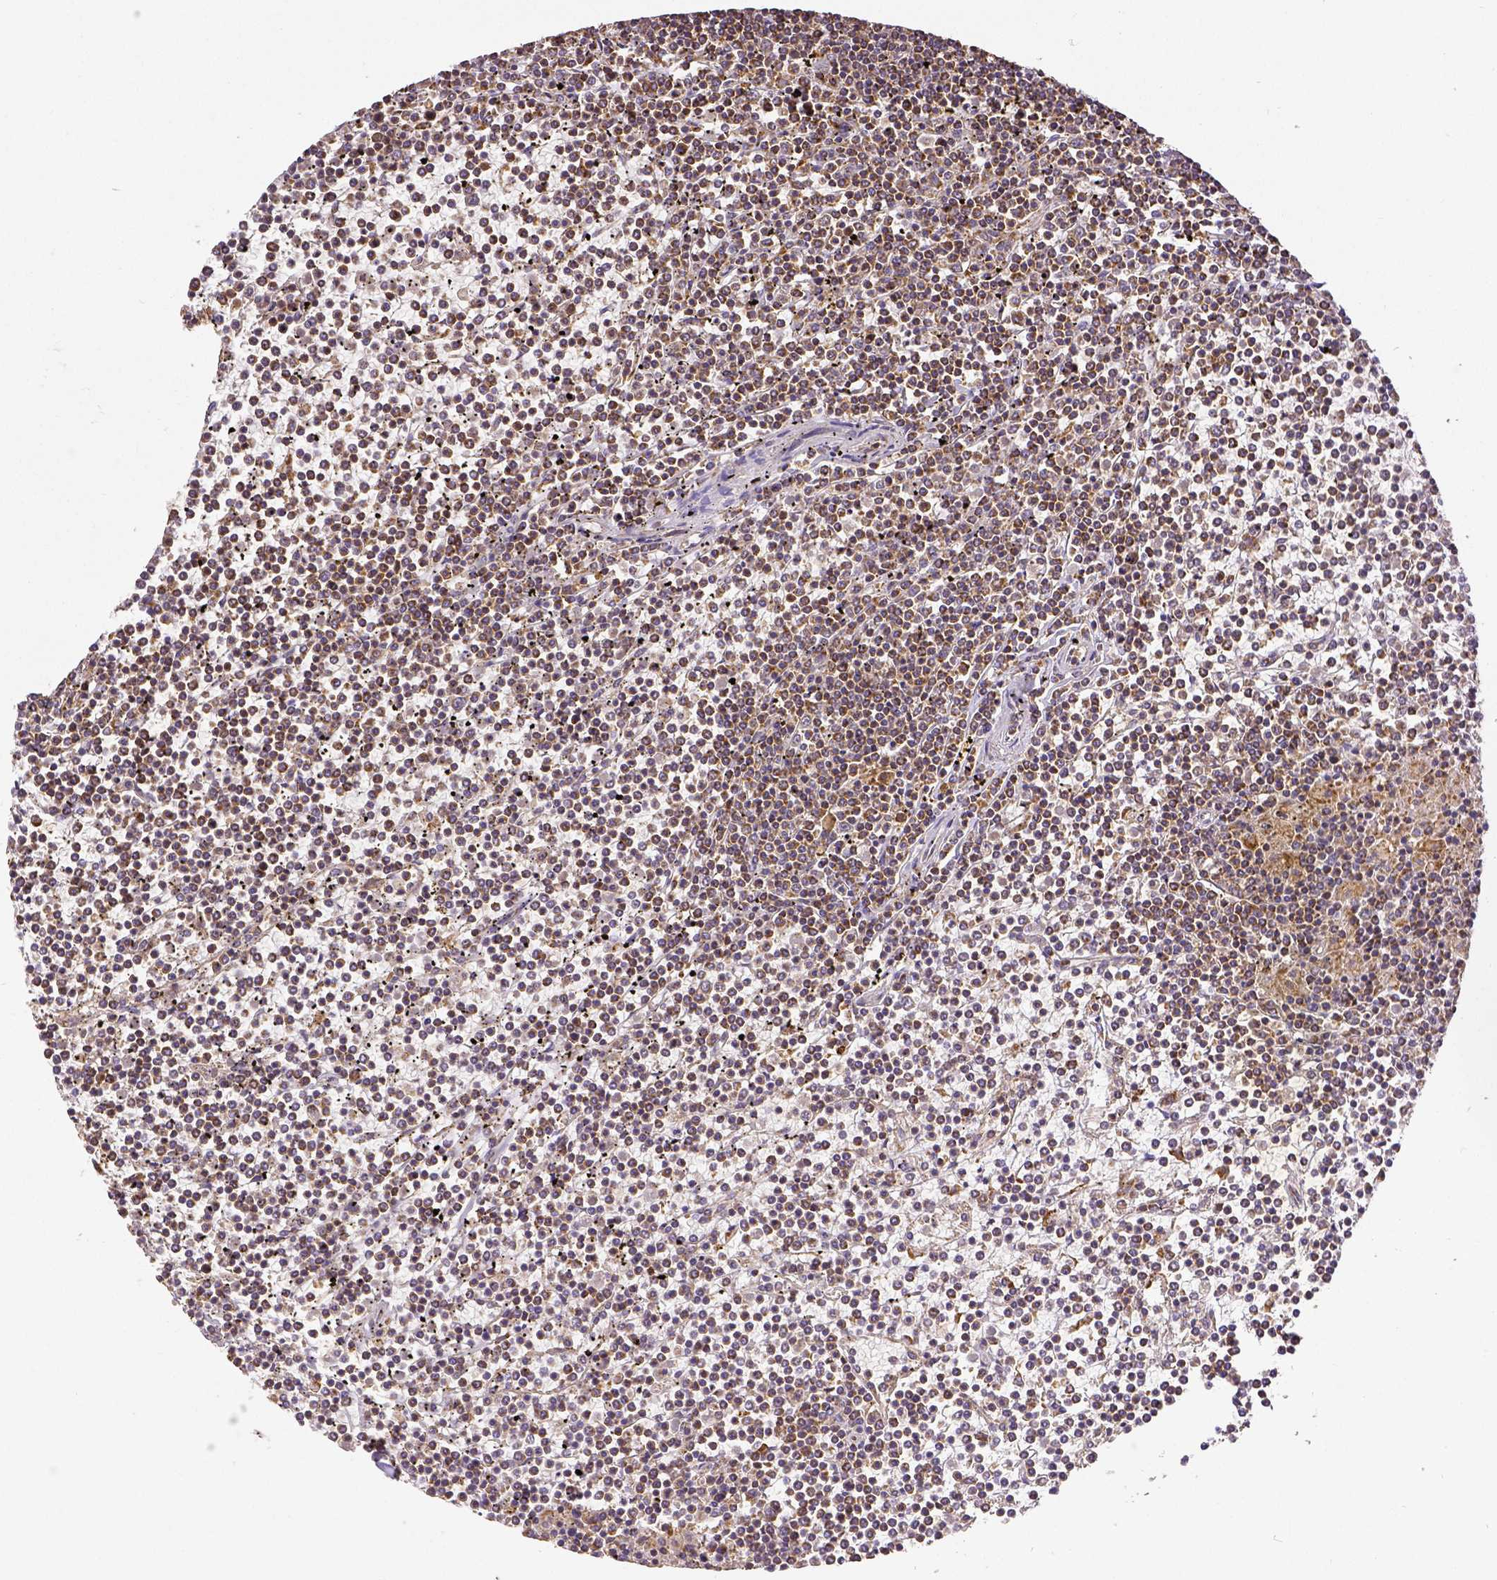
{"staining": {"intensity": "moderate", "quantity": ">75%", "location": "cytoplasmic/membranous"}, "tissue": "lymphoma", "cell_type": "Tumor cells", "image_type": "cancer", "snomed": [{"axis": "morphology", "description": "Malignant lymphoma, non-Hodgkin's type, Low grade"}, {"axis": "topography", "description": "Spleen"}], "caption": "Low-grade malignant lymphoma, non-Hodgkin's type was stained to show a protein in brown. There is medium levels of moderate cytoplasmic/membranous expression in about >75% of tumor cells.", "gene": "SDHB", "patient": {"sex": "female", "age": 19}}